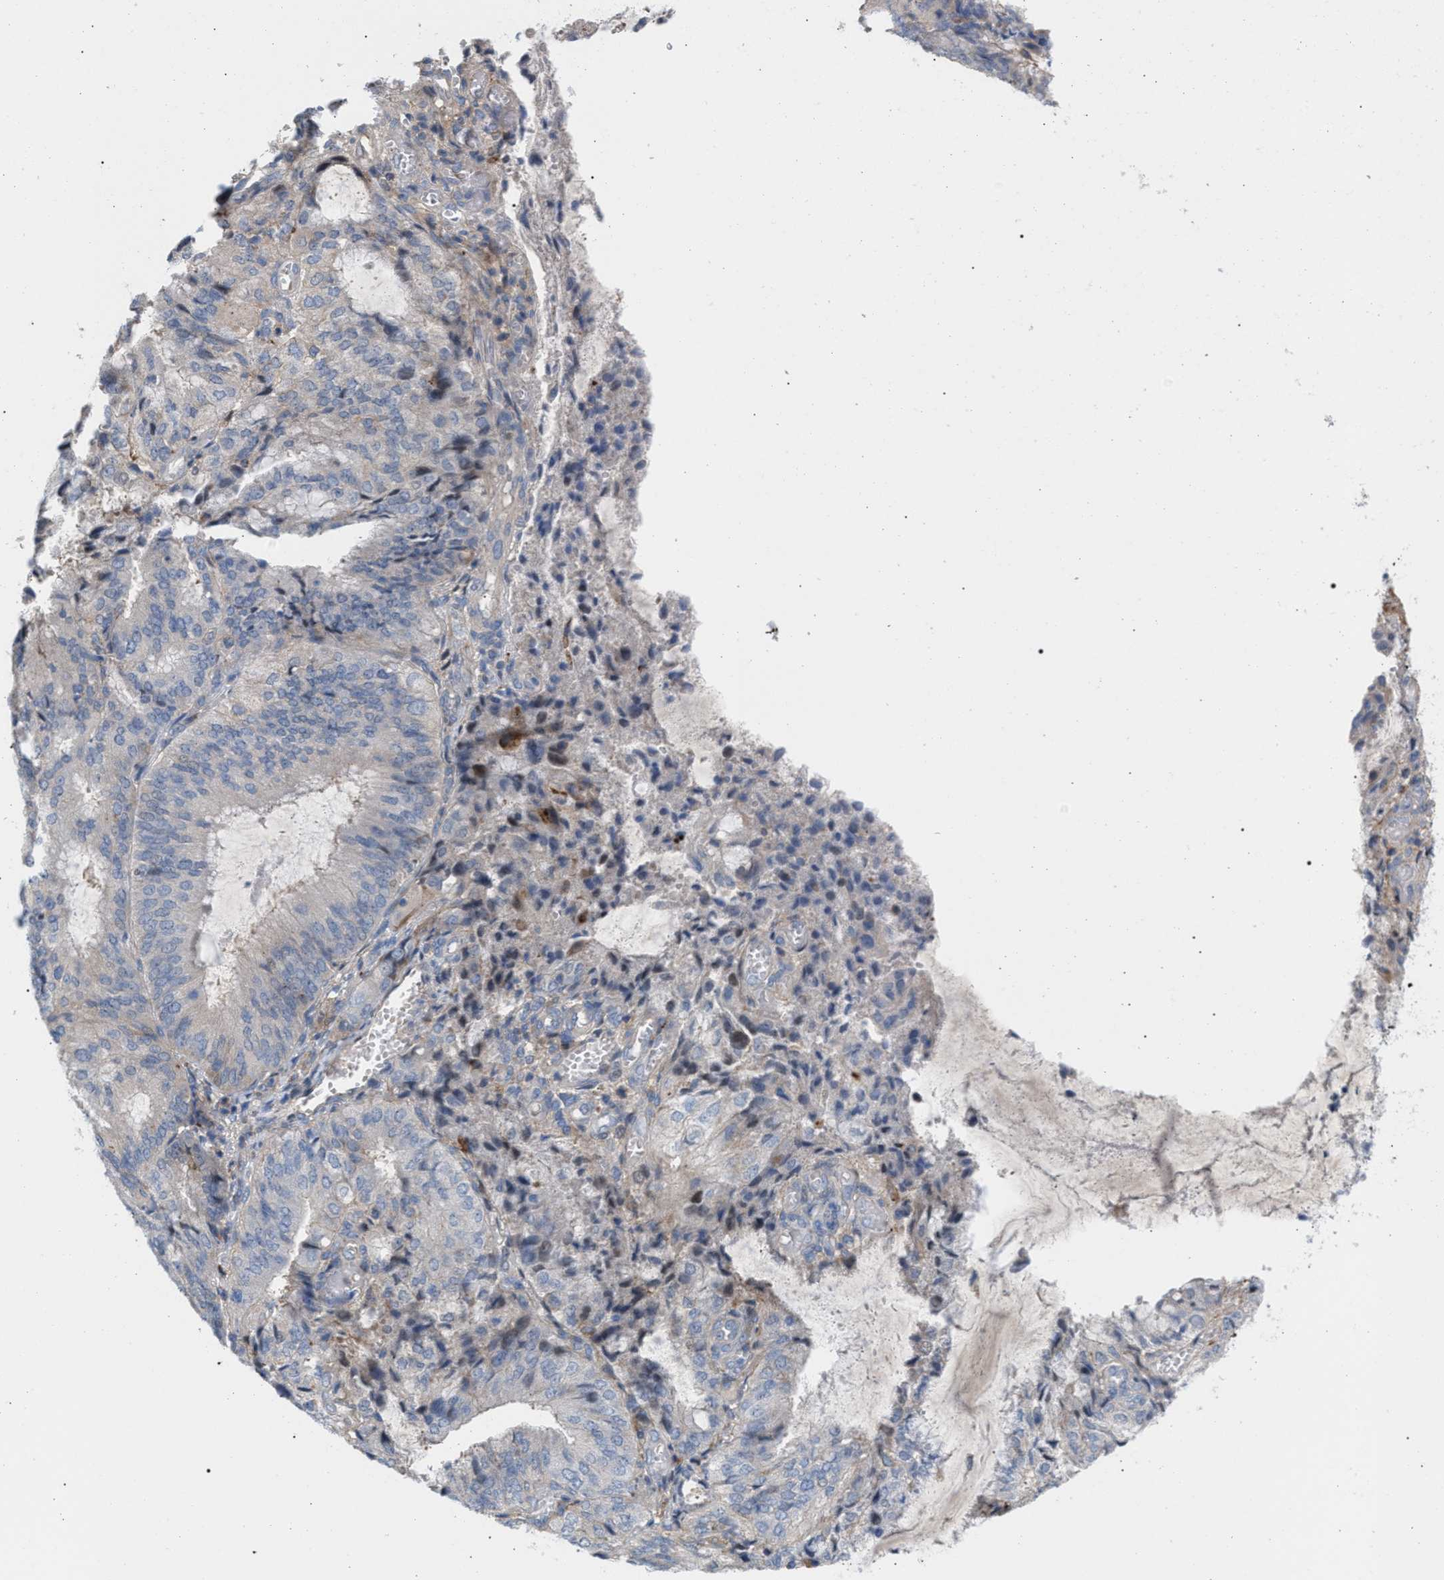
{"staining": {"intensity": "negative", "quantity": "none", "location": "none"}, "tissue": "endometrial cancer", "cell_type": "Tumor cells", "image_type": "cancer", "snomed": [{"axis": "morphology", "description": "Adenocarcinoma, NOS"}, {"axis": "topography", "description": "Endometrium"}], "caption": "This is an immunohistochemistry (IHC) photomicrograph of endometrial cancer. There is no expression in tumor cells.", "gene": "MBTD1", "patient": {"sex": "female", "age": 81}}